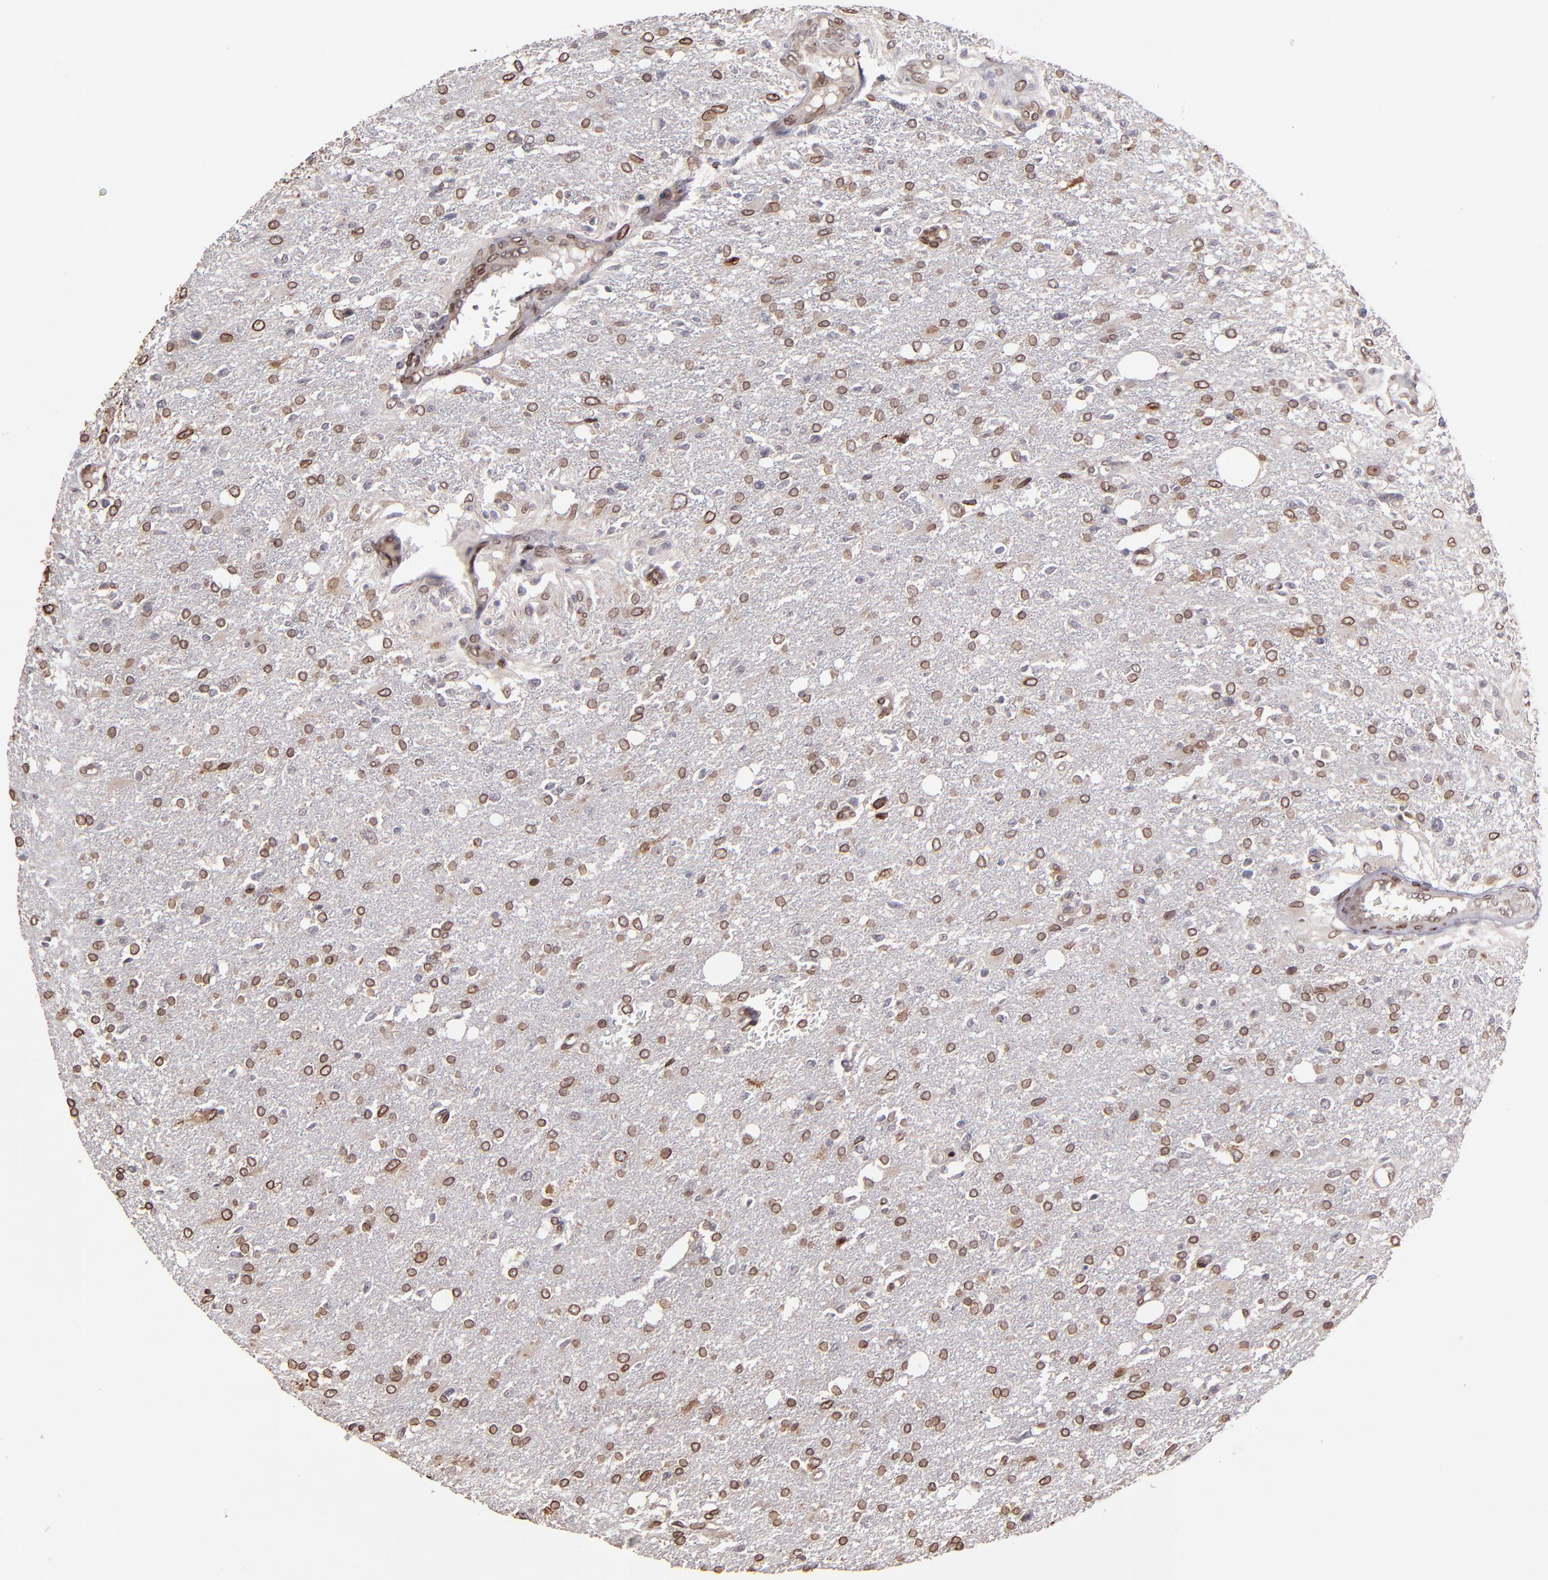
{"staining": {"intensity": "moderate", "quantity": ">75%", "location": "cytoplasmic/membranous,nuclear"}, "tissue": "glioma", "cell_type": "Tumor cells", "image_type": "cancer", "snomed": [{"axis": "morphology", "description": "Glioma, malignant, High grade"}, {"axis": "topography", "description": "Cerebral cortex"}], "caption": "Immunohistochemical staining of human malignant high-grade glioma demonstrates moderate cytoplasmic/membranous and nuclear protein staining in approximately >75% of tumor cells. The staining was performed using DAB, with brown indicating positive protein expression. Nuclei are stained blue with hematoxylin.", "gene": "PUM3", "patient": {"sex": "male", "age": 76}}